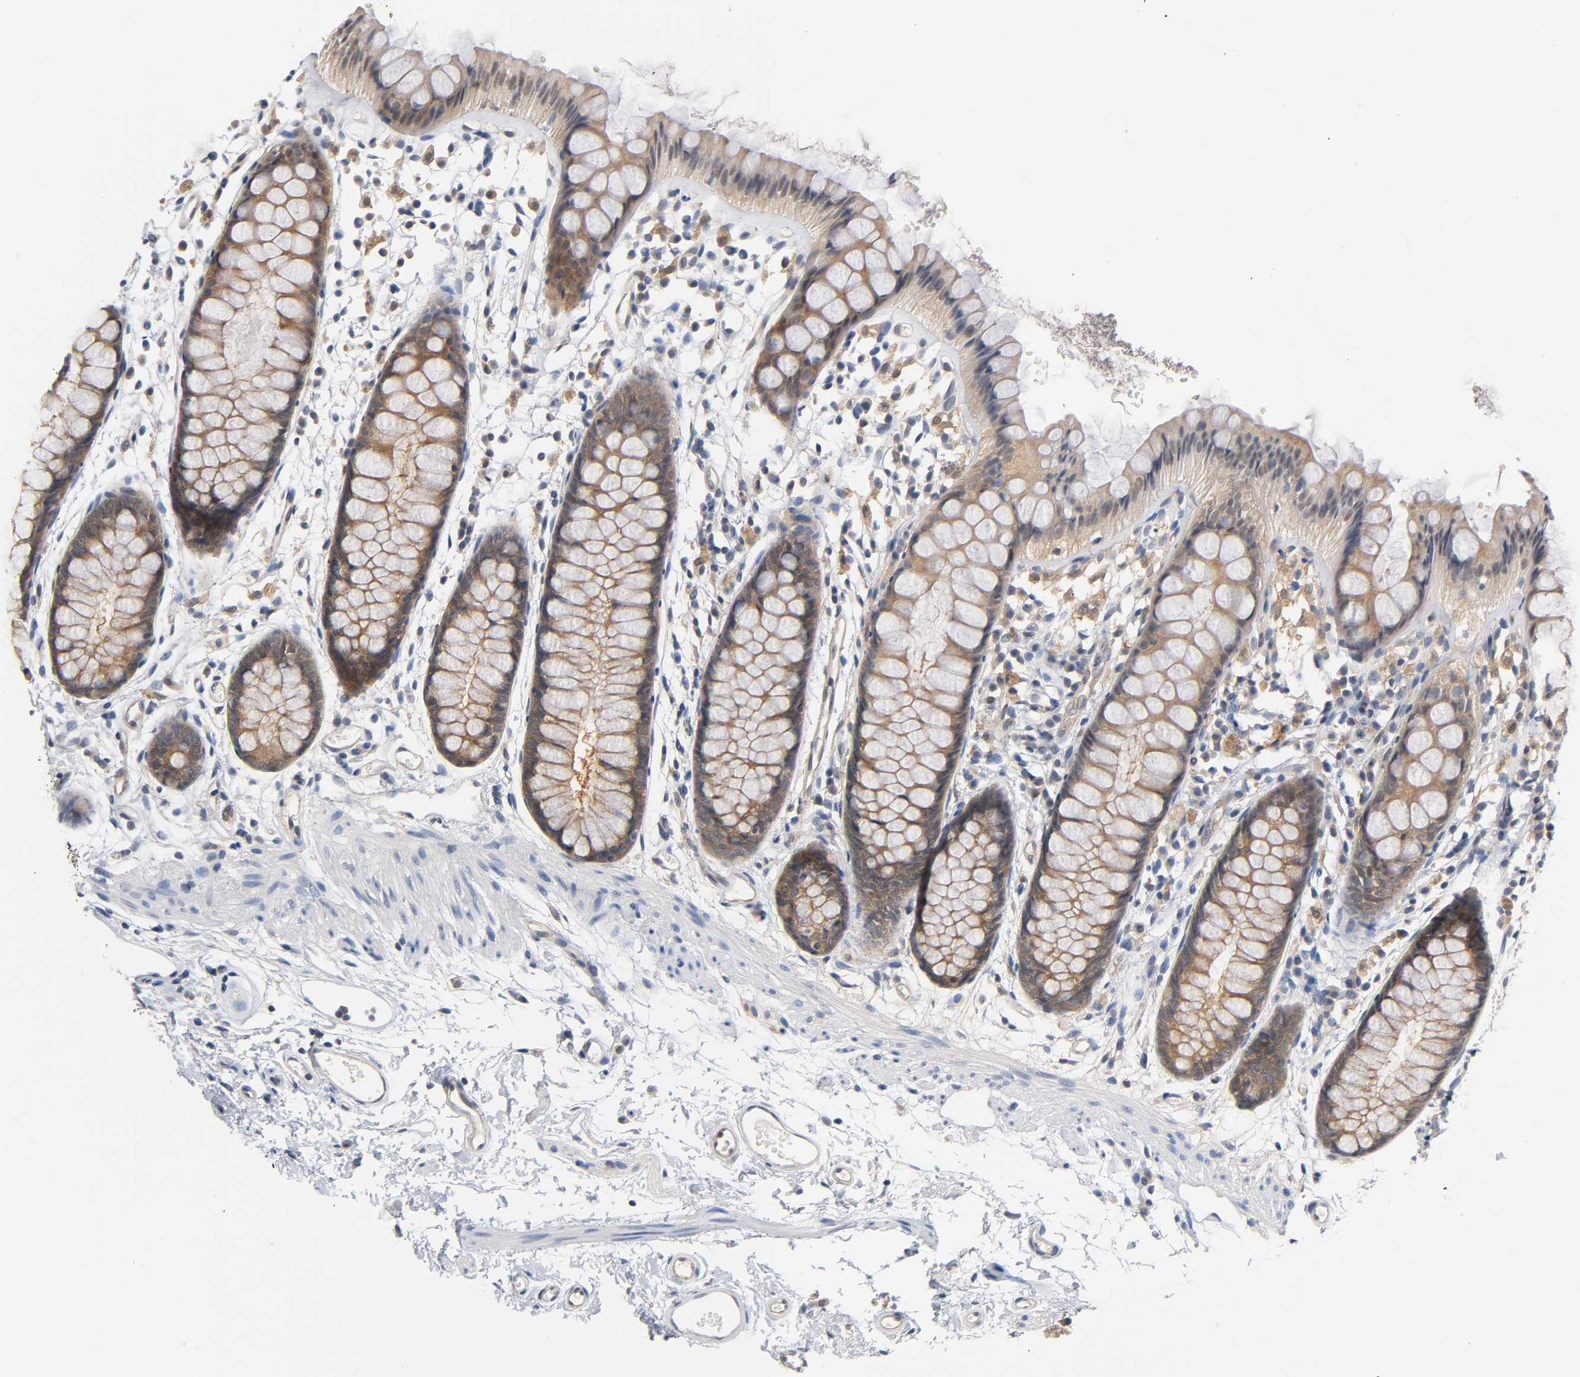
{"staining": {"intensity": "moderate", "quantity": ">75%", "location": "cytoplasmic/membranous"}, "tissue": "rectum", "cell_type": "Glandular cells", "image_type": "normal", "snomed": [{"axis": "morphology", "description": "Normal tissue, NOS"}, {"axis": "topography", "description": "Rectum"}], "caption": "The image reveals staining of normal rectum, revealing moderate cytoplasmic/membranous protein staining (brown color) within glandular cells.", "gene": "FYN", "patient": {"sex": "female", "age": 66}}